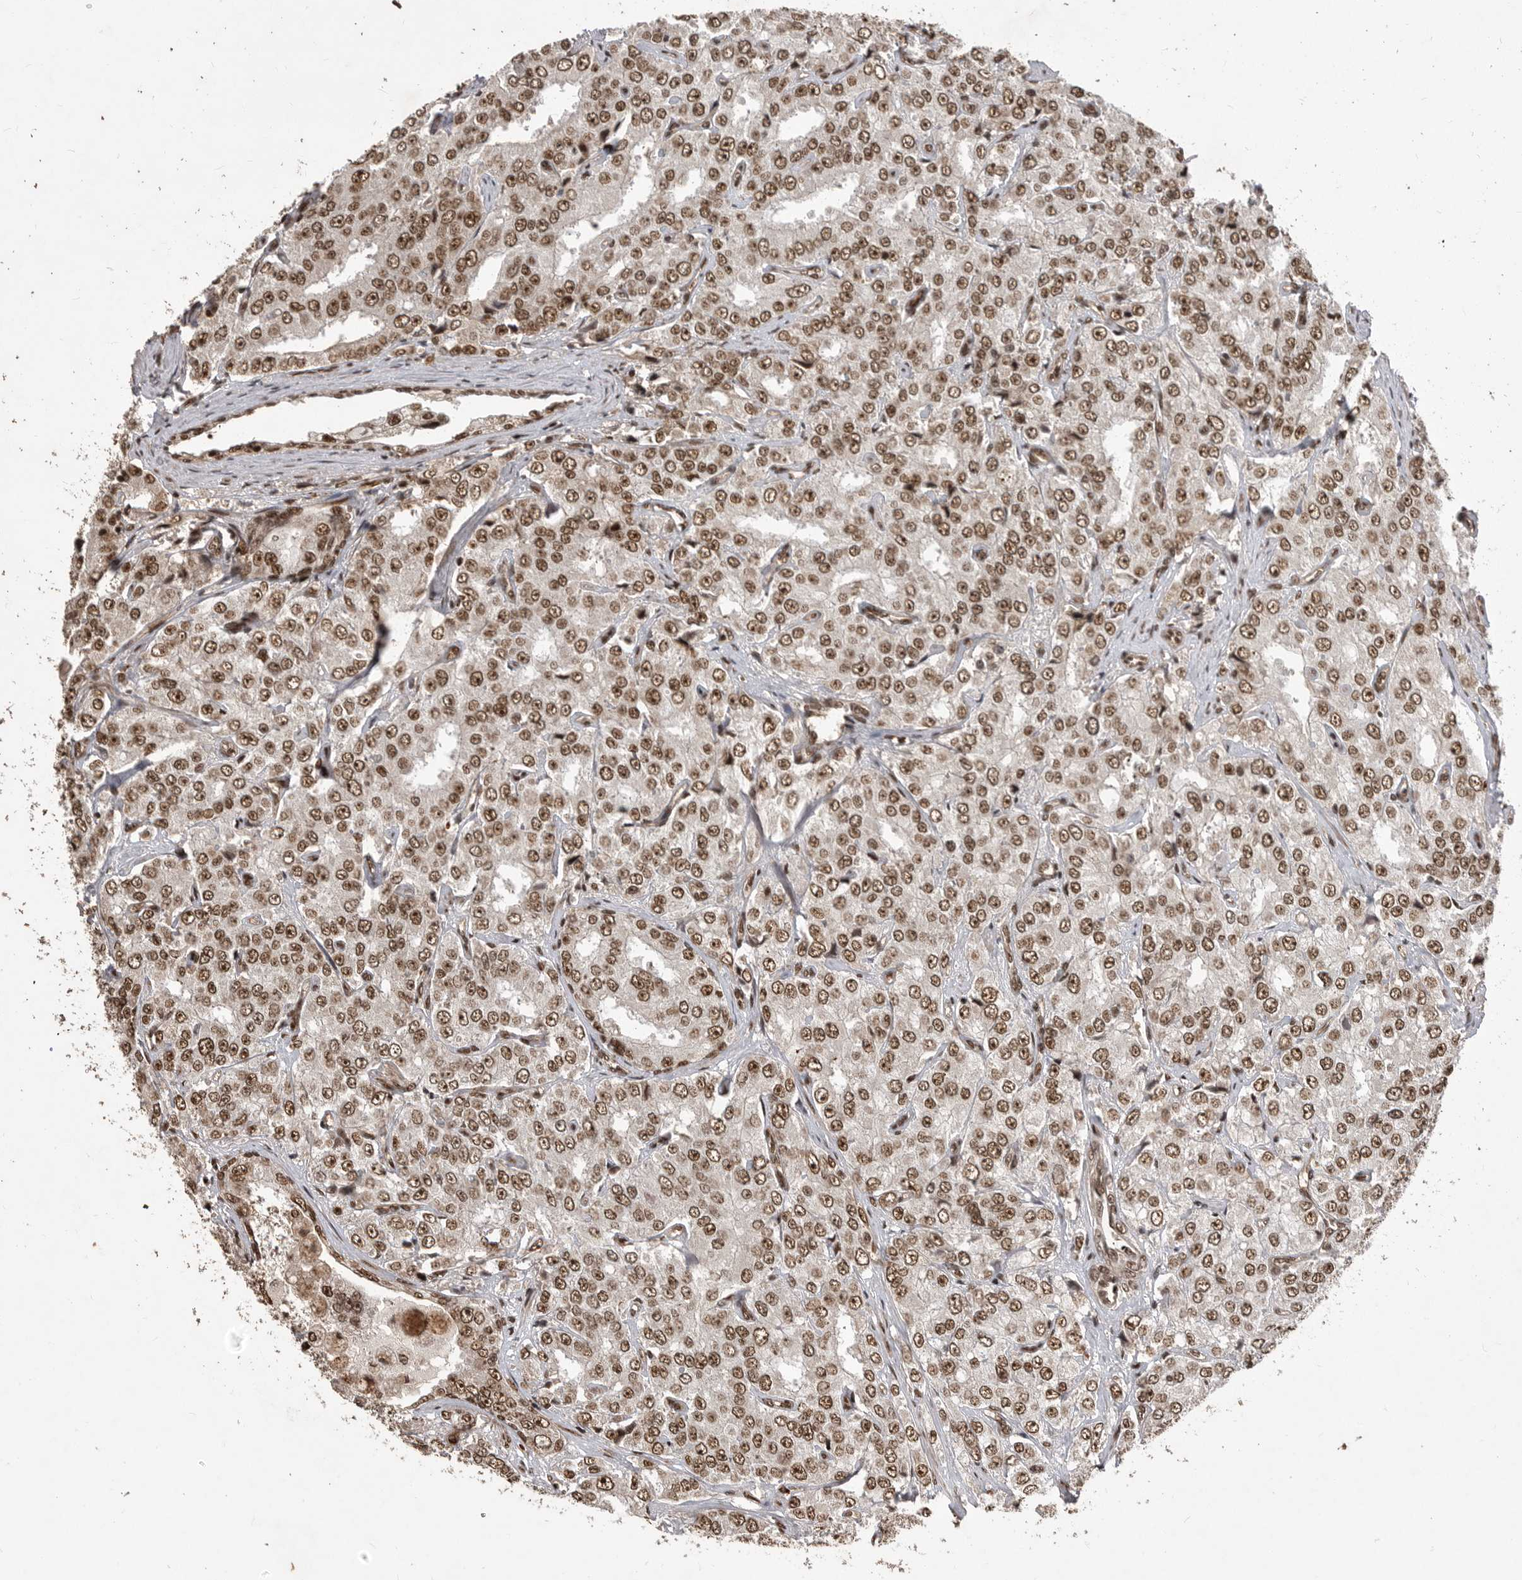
{"staining": {"intensity": "moderate", "quantity": ">75%", "location": "nuclear"}, "tissue": "prostate cancer", "cell_type": "Tumor cells", "image_type": "cancer", "snomed": [{"axis": "morphology", "description": "Adenocarcinoma, High grade"}, {"axis": "topography", "description": "Prostate"}], "caption": "Protein expression analysis of prostate cancer (high-grade adenocarcinoma) exhibits moderate nuclear positivity in about >75% of tumor cells. (DAB IHC, brown staining for protein, blue staining for nuclei).", "gene": "PPP1R8", "patient": {"sex": "male", "age": 58}}